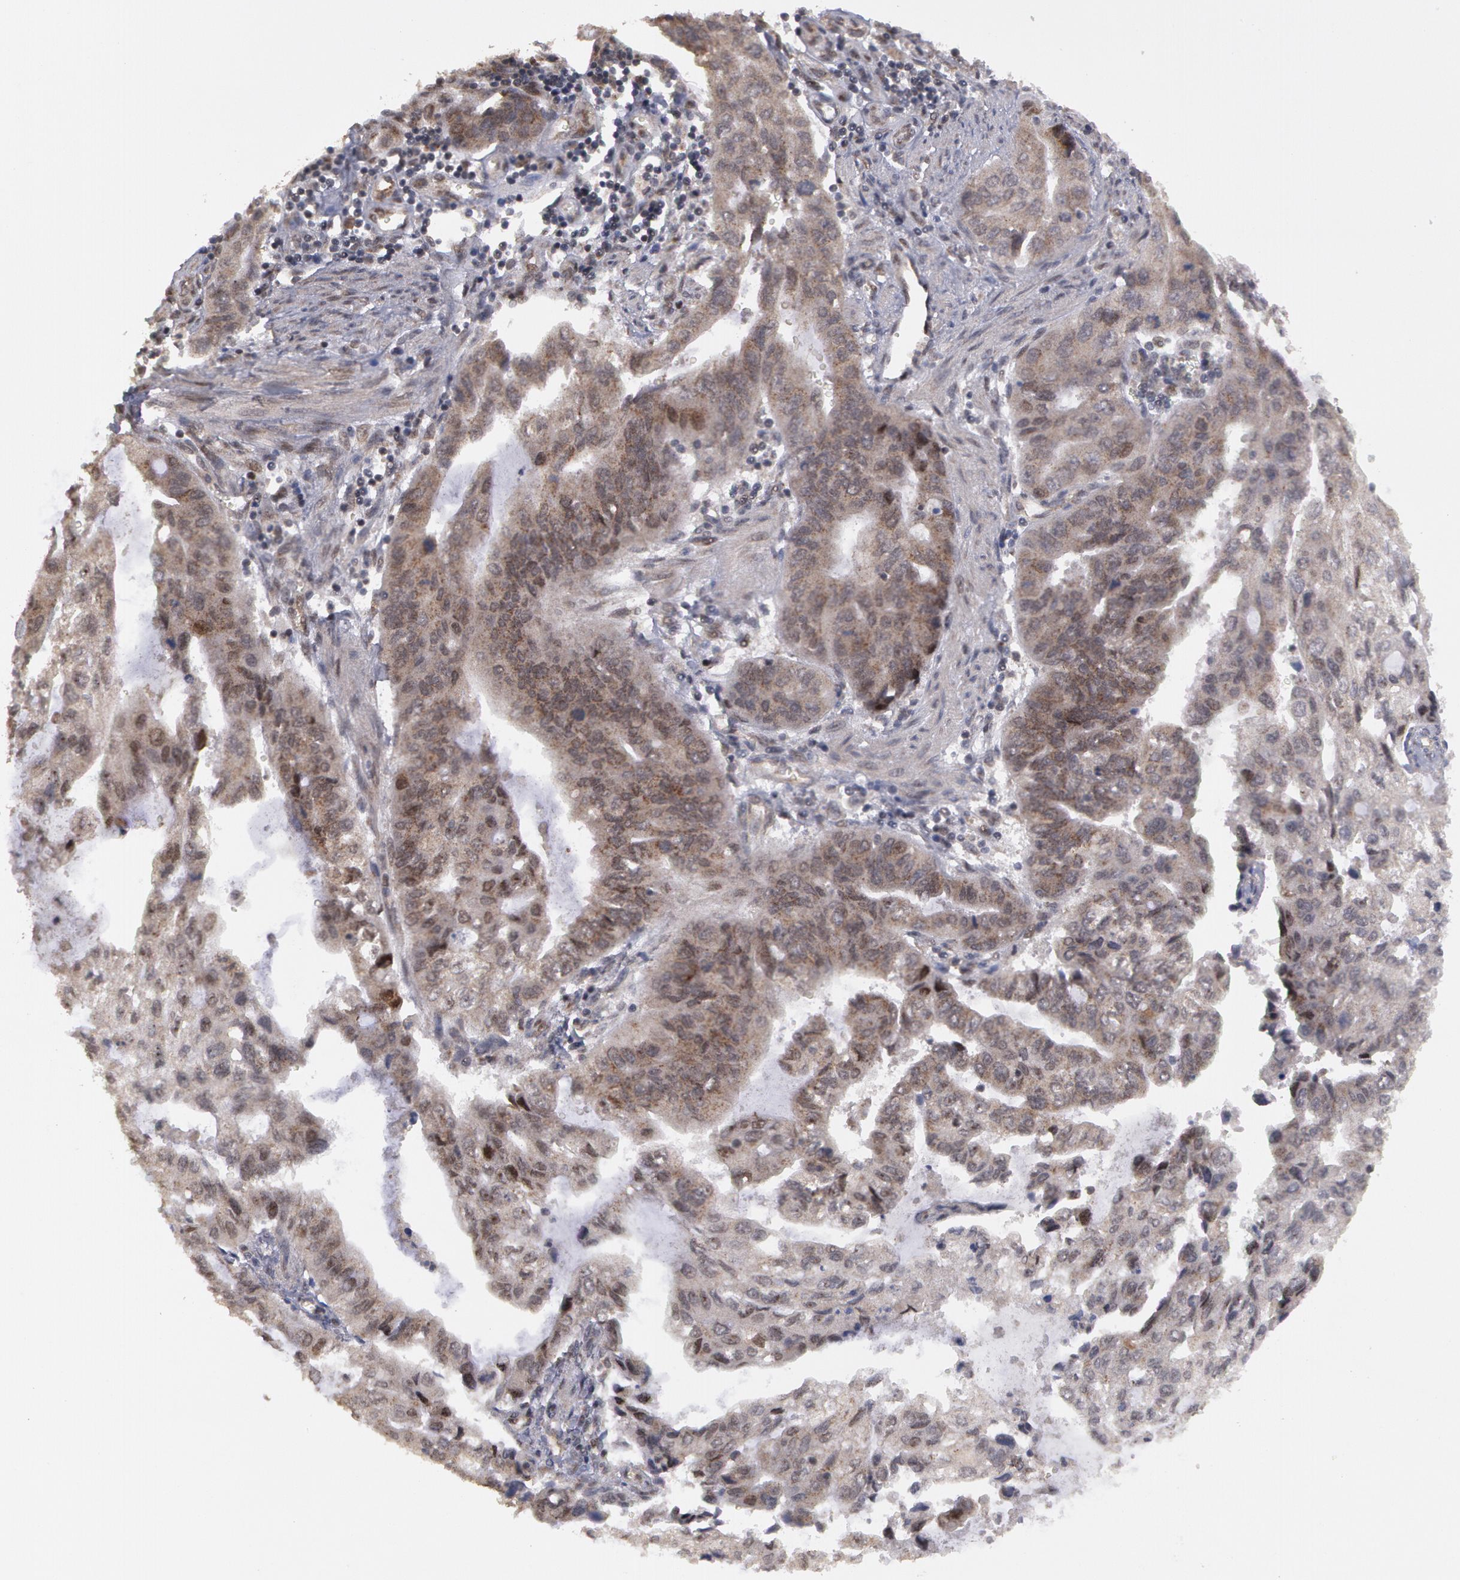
{"staining": {"intensity": "negative", "quantity": "none", "location": "none"}, "tissue": "stomach cancer", "cell_type": "Tumor cells", "image_type": "cancer", "snomed": [{"axis": "morphology", "description": "Adenocarcinoma, NOS"}, {"axis": "topography", "description": "Stomach, upper"}], "caption": "There is no significant positivity in tumor cells of stomach adenocarcinoma. The staining was performed using DAB to visualize the protein expression in brown, while the nuclei were stained in blue with hematoxylin (Magnification: 20x).", "gene": "STX5", "patient": {"sex": "female", "age": 52}}